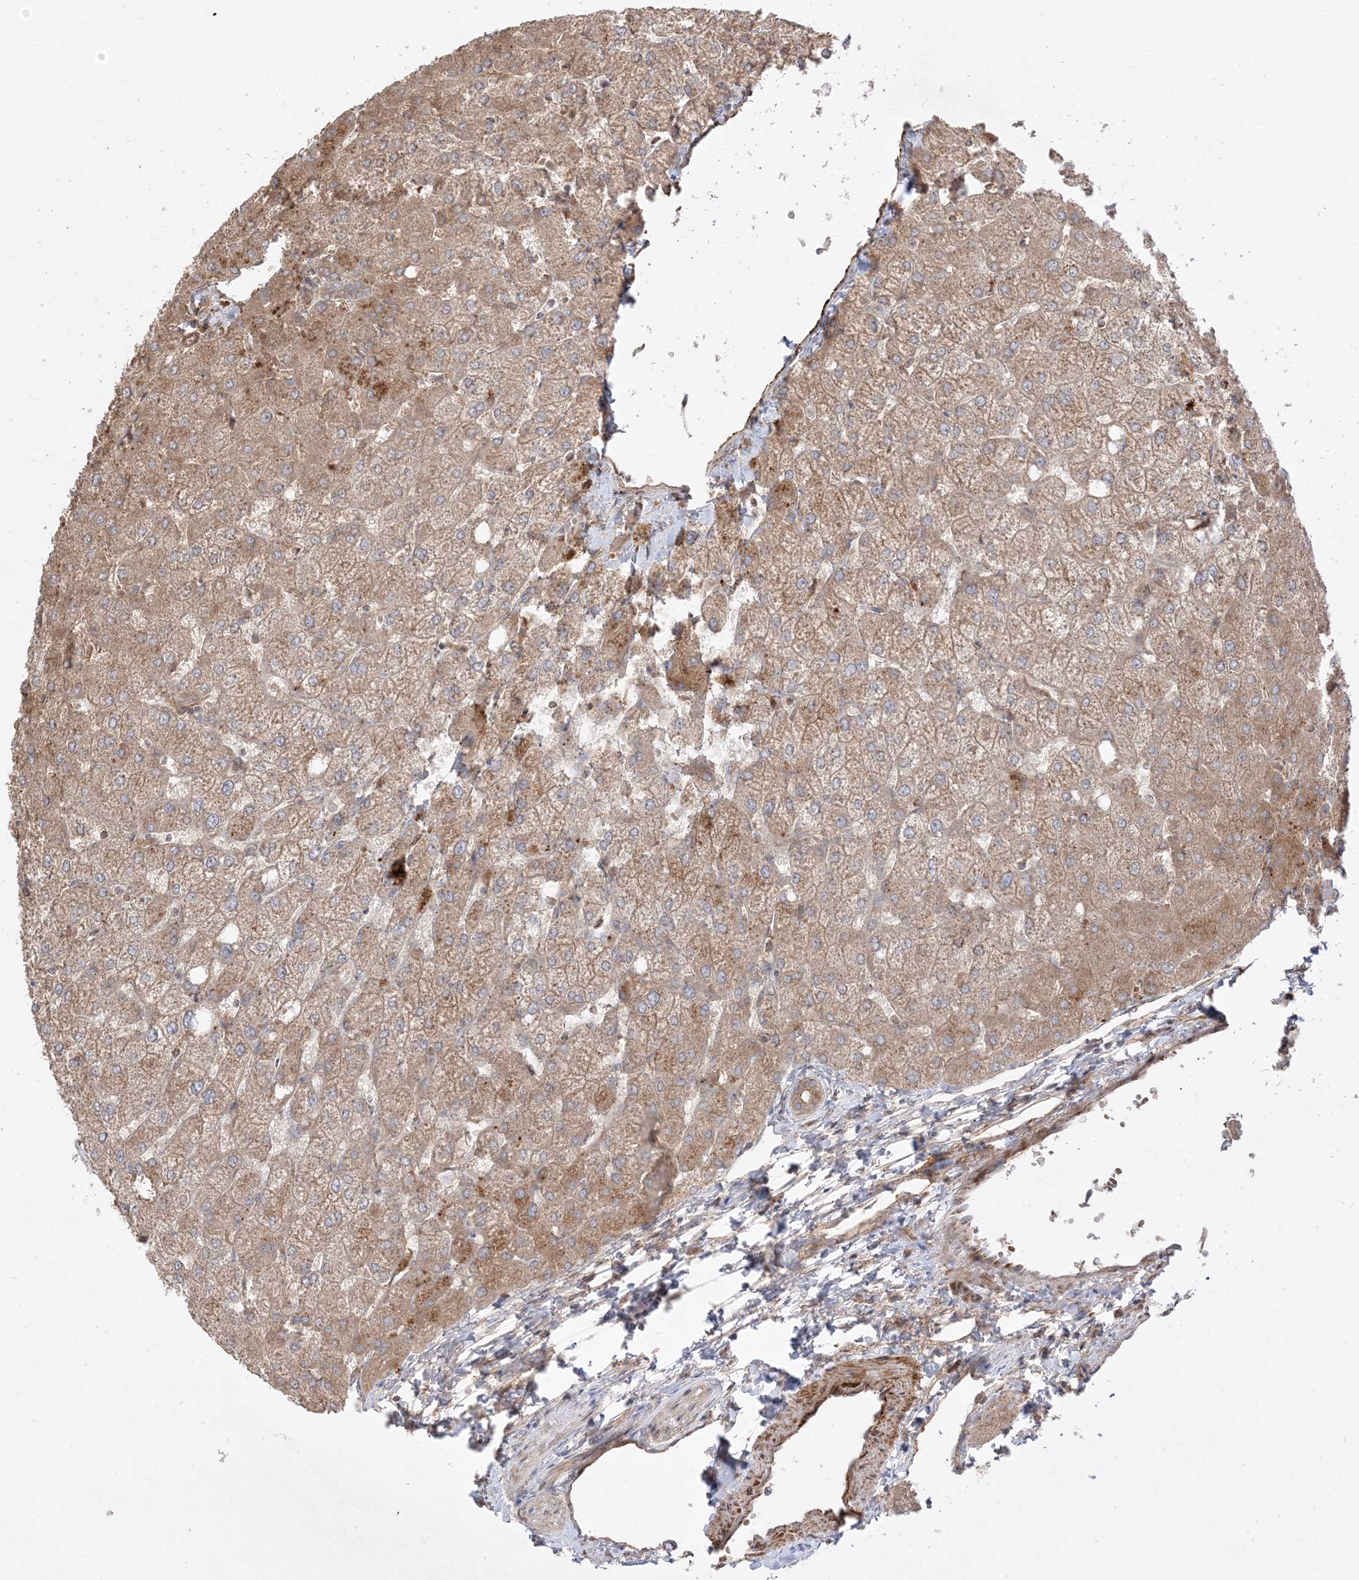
{"staining": {"intensity": "weak", "quantity": "<25%", "location": "cytoplasmic/membranous"}, "tissue": "liver", "cell_type": "Cholangiocytes", "image_type": "normal", "snomed": [{"axis": "morphology", "description": "Normal tissue, NOS"}, {"axis": "topography", "description": "Liver"}], "caption": "Immunohistochemical staining of benign liver shows no significant positivity in cholangiocytes.", "gene": "AARS2", "patient": {"sex": "female", "age": 54}}